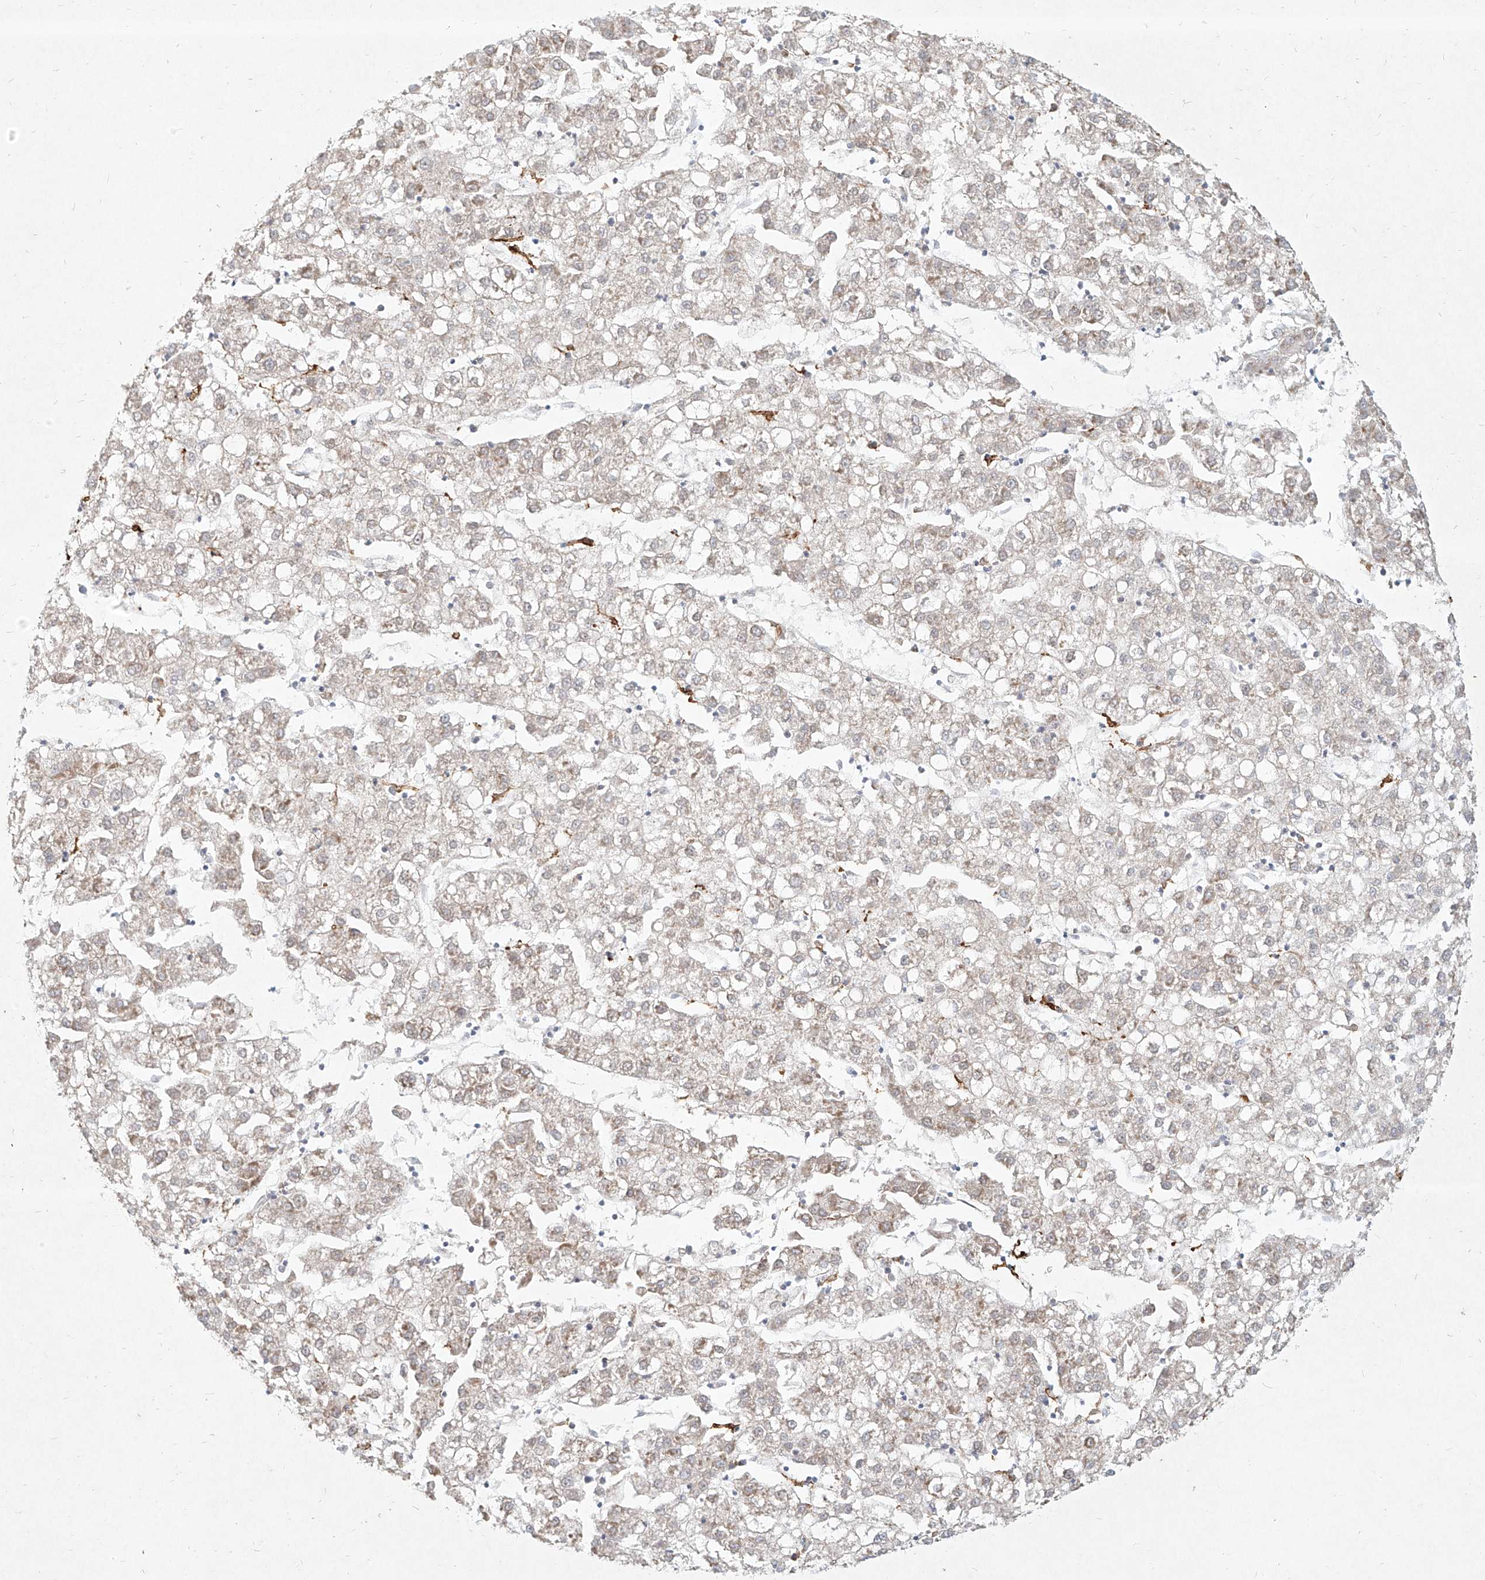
{"staining": {"intensity": "negative", "quantity": "none", "location": "none"}, "tissue": "liver cancer", "cell_type": "Tumor cells", "image_type": "cancer", "snomed": [{"axis": "morphology", "description": "Carcinoma, Hepatocellular, NOS"}, {"axis": "topography", "description": "Liver"}], "caption": "DAB (3,3'-diaminobenzidine) immunohistochemical staining of liver cancer displays no significant expression in tumor cells.", "gene": "CD209", "patient": {"sex": "male", "age": 72}}